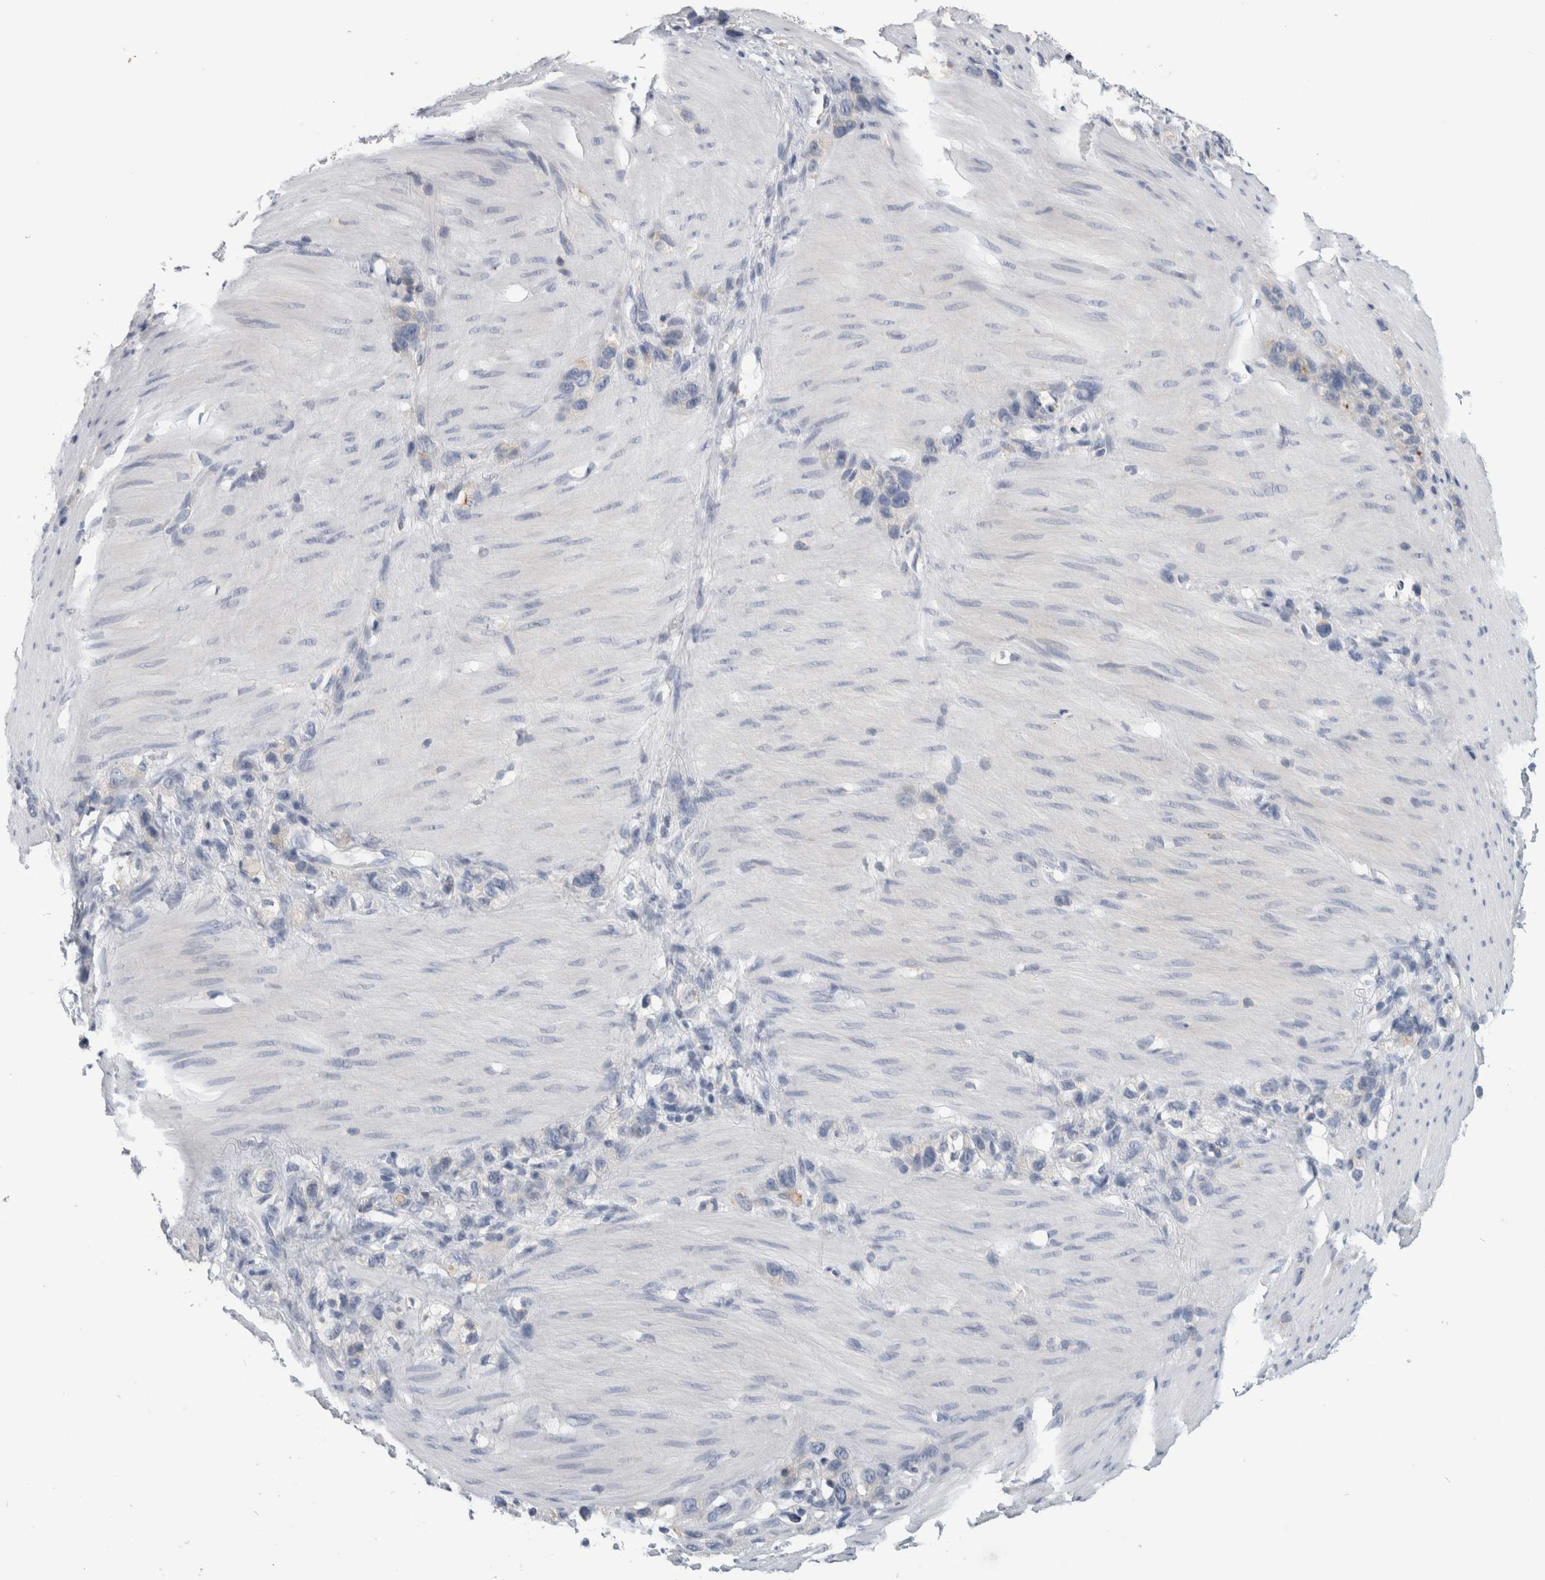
{"staining": {"intensity": "negative", "quantity": "none", "location": "none"}, "tissue": "stomach cancer", "cell_type": "Tumor cells", "image_type": "cancer", "snomed": [{"axis": "morphology", "description": "Normal tissue, NOS"}, {"axis": "morphology", "description": "Adenocarcinoma, NOS"}, {"axis": "morphology", "description": "Adenocarcinoma, High grade"}, {"axis": "topography", "description": "Stomach, upper"}, {"axis": "topography", "description": "Stomach"}], "caption": "Immunohistochemical staining of human stomach high-grade adenocarcinoma demonstrates no significant positivity in tumor cells. The staining is performed using DAB (3,3'-diaminobenzidine) brown chromogen with nuclei counter-stained in using hematoxylin.", "gene": "ANKFY1", "patient": {"sex": "female", "age": 65}}